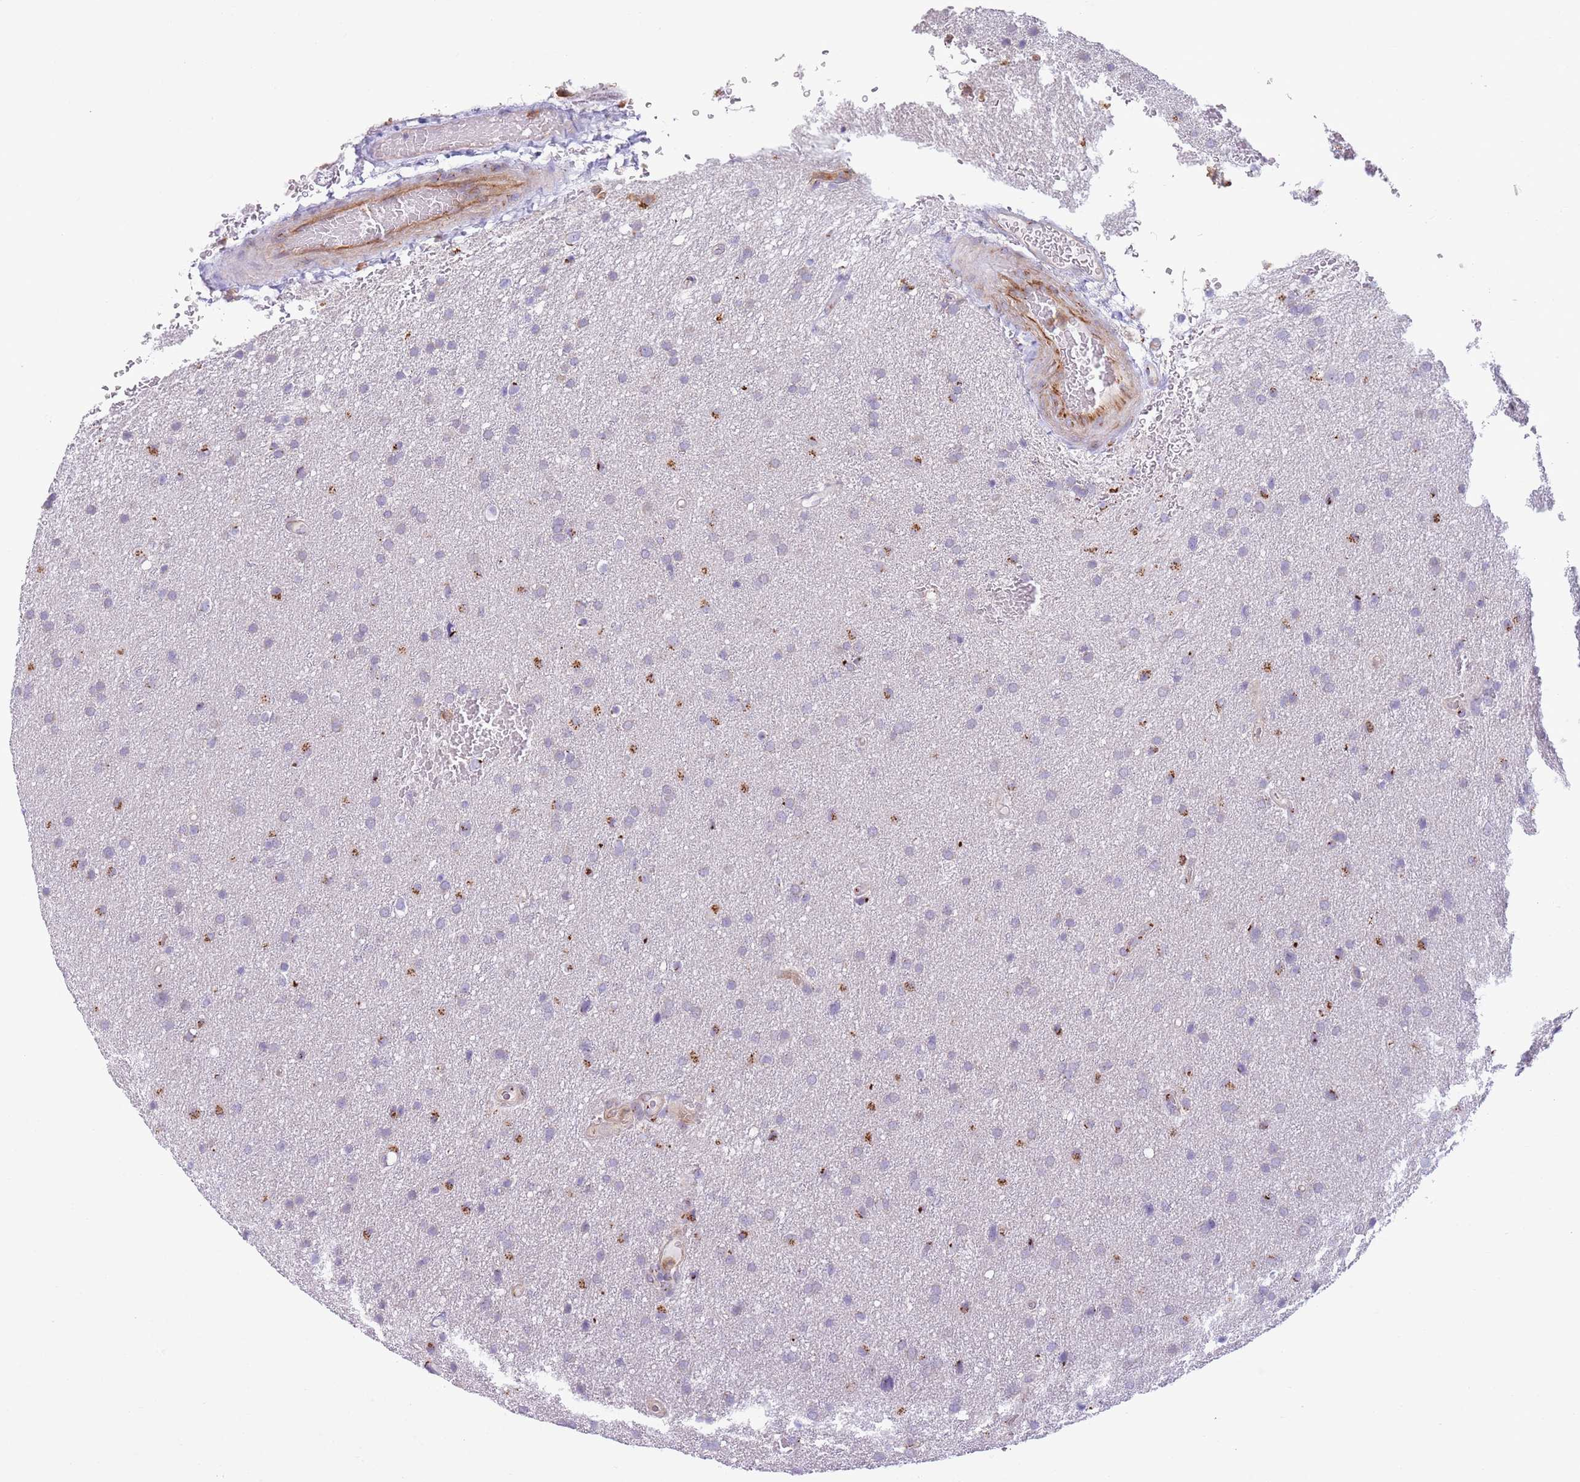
{"staining": {"intensity": "strong", "quantity": "<25%", "location": "cytoplasmic/membranous"}, "tissue": "glioma", "cell_type": "Tumor cells", "image_type": "cancer", "snomed": [{"axis": "morphology", "description": "Glioma, malignant, Low grade"}, {"axis": "topography", "description": "Brain"}], "caption": "A medium amount of strong cytoplasmic/membranous positivity is present in approximately <25% of tumor cells in malignant low-grade glioma tissue.", "gene": "C20orf96", "patient": {"sex": "female", "age": 32}}